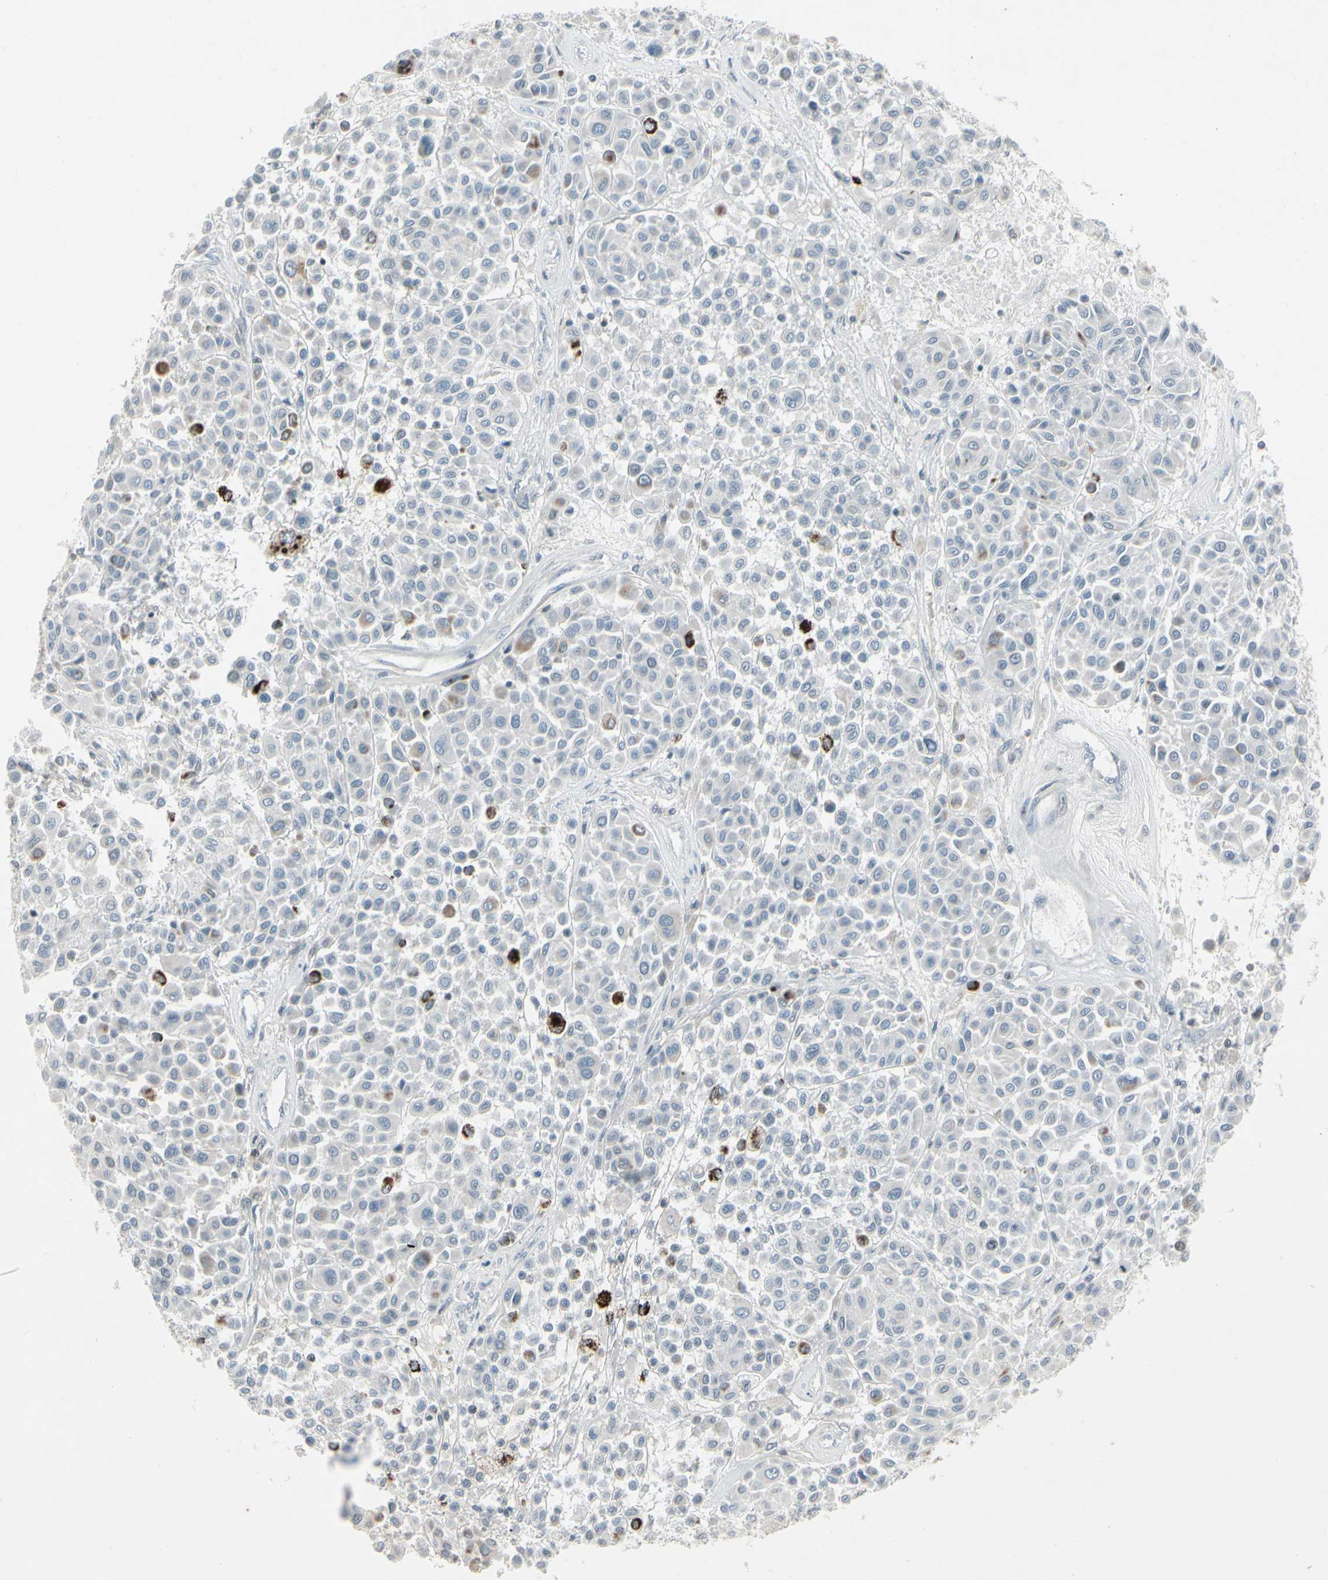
{"staining": {"intensity": "strong", "quantity": "<25%", "location": "cytoplasmic/membranous"}, "tissue": "melanoma", "cell_type": "Tumor cells", "image_type": "cancer", "snomed": [{"axis": "morphology", "description": "Malignant melanoma, Metastatic site"}, {"axis": "topography", "description": "Soft tissue"}], "caption": "Human melanoma stained with a protein marker shows strong staining in tumor cells.", "gene": "ARG2", "patient": {"sex": "male", "age": 41}}